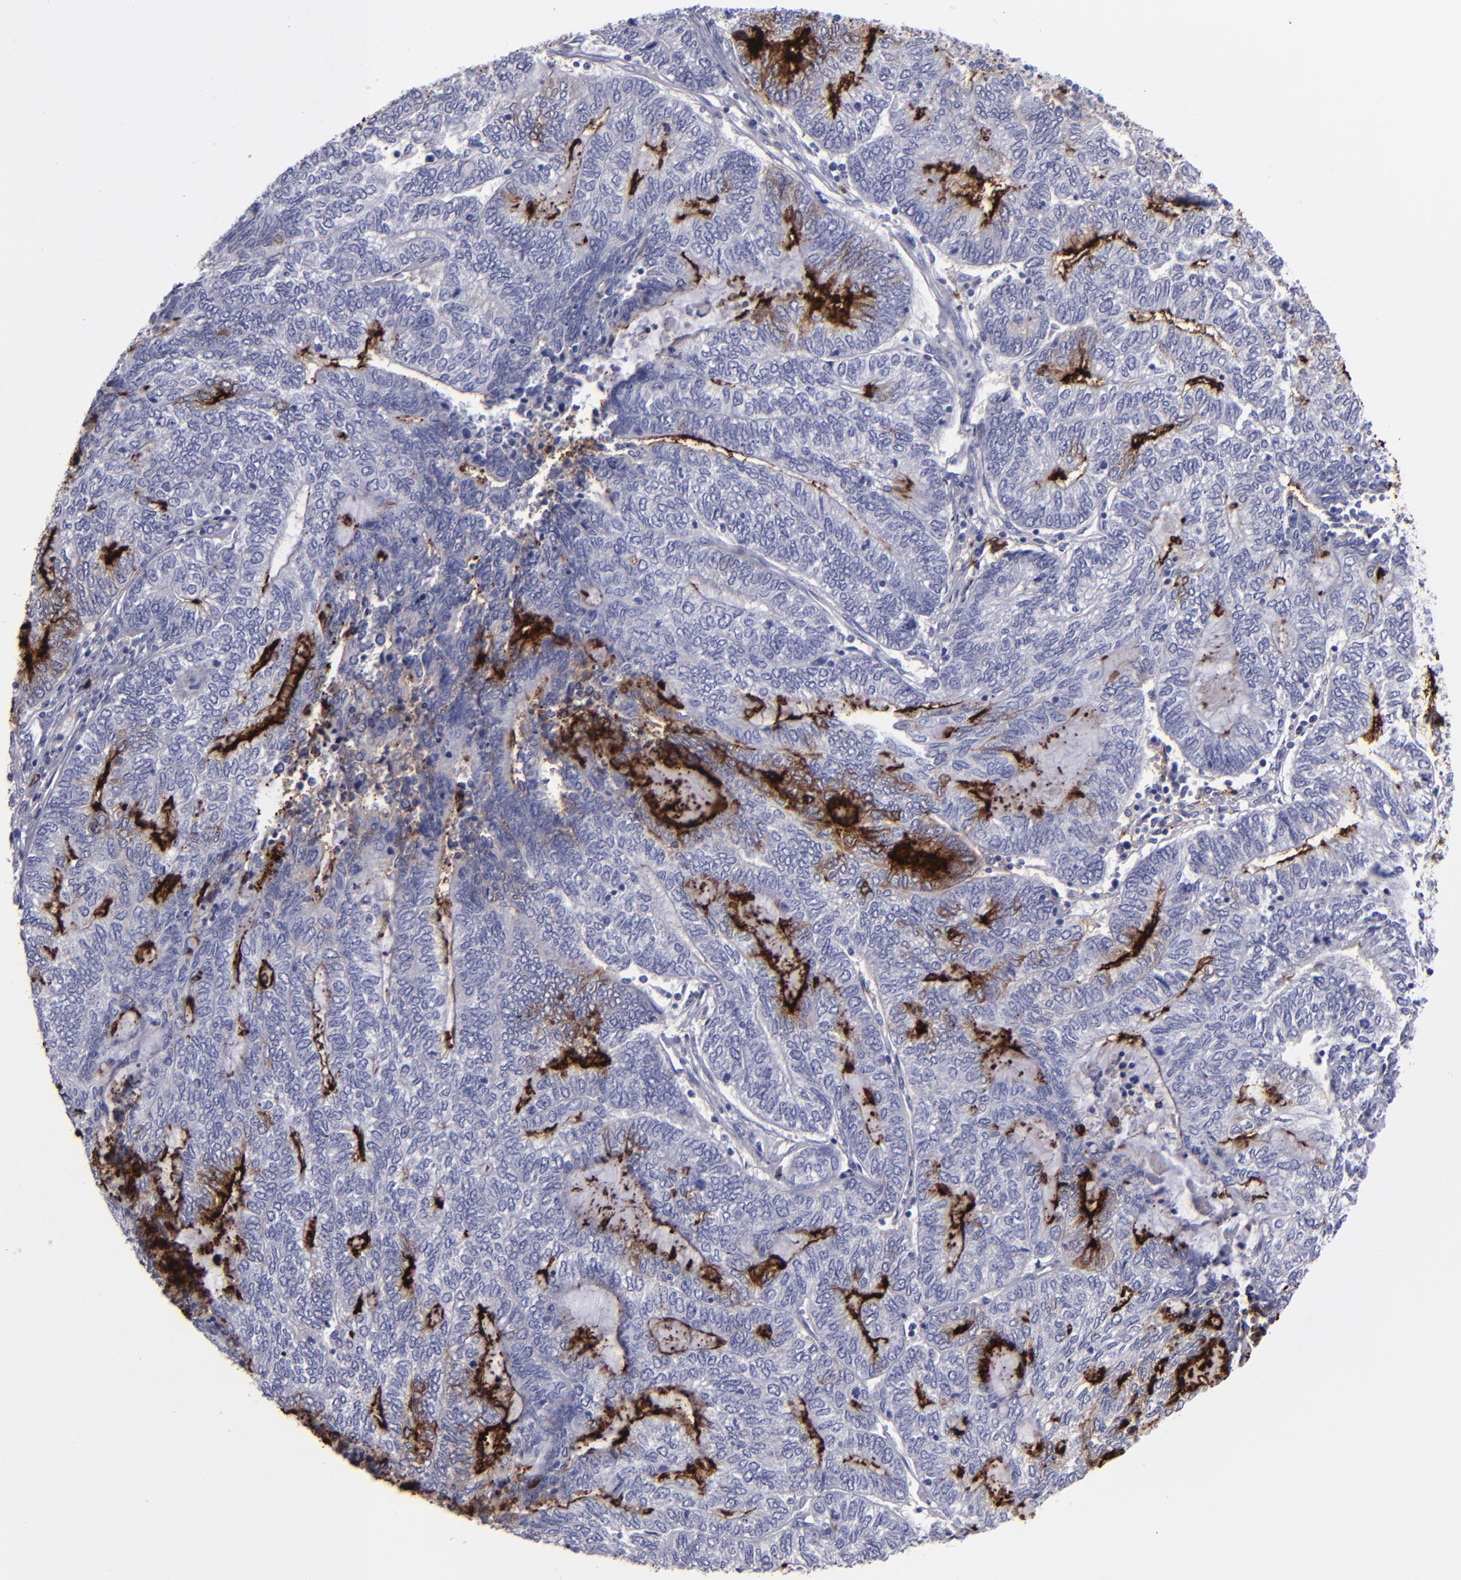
{"staining": {"intensity": "strong", "quantity": "<25%", "location": "cytoplasmic/membranous"}, "tissue": "endometrial cancer", "cell_type": "Tumor cells", "image_type": "cancer", "snomed": [{"axis": "morphology", "description": "Adenocarcinoma, NOS"}, {"axis": "topography", "description": "Uterus"}, {"axis": "topography", "description": "Endometrium"}], "caption": "The photomicrograph demonstrates immunohistochemical staining of endometrial cancer (adenocarcinoma). There is strong cytoplasmic/membranous staining is present in about <25% of tumor cells.", "gene": "ANPEP", "patient": {"sex": "female", "age": 70}}